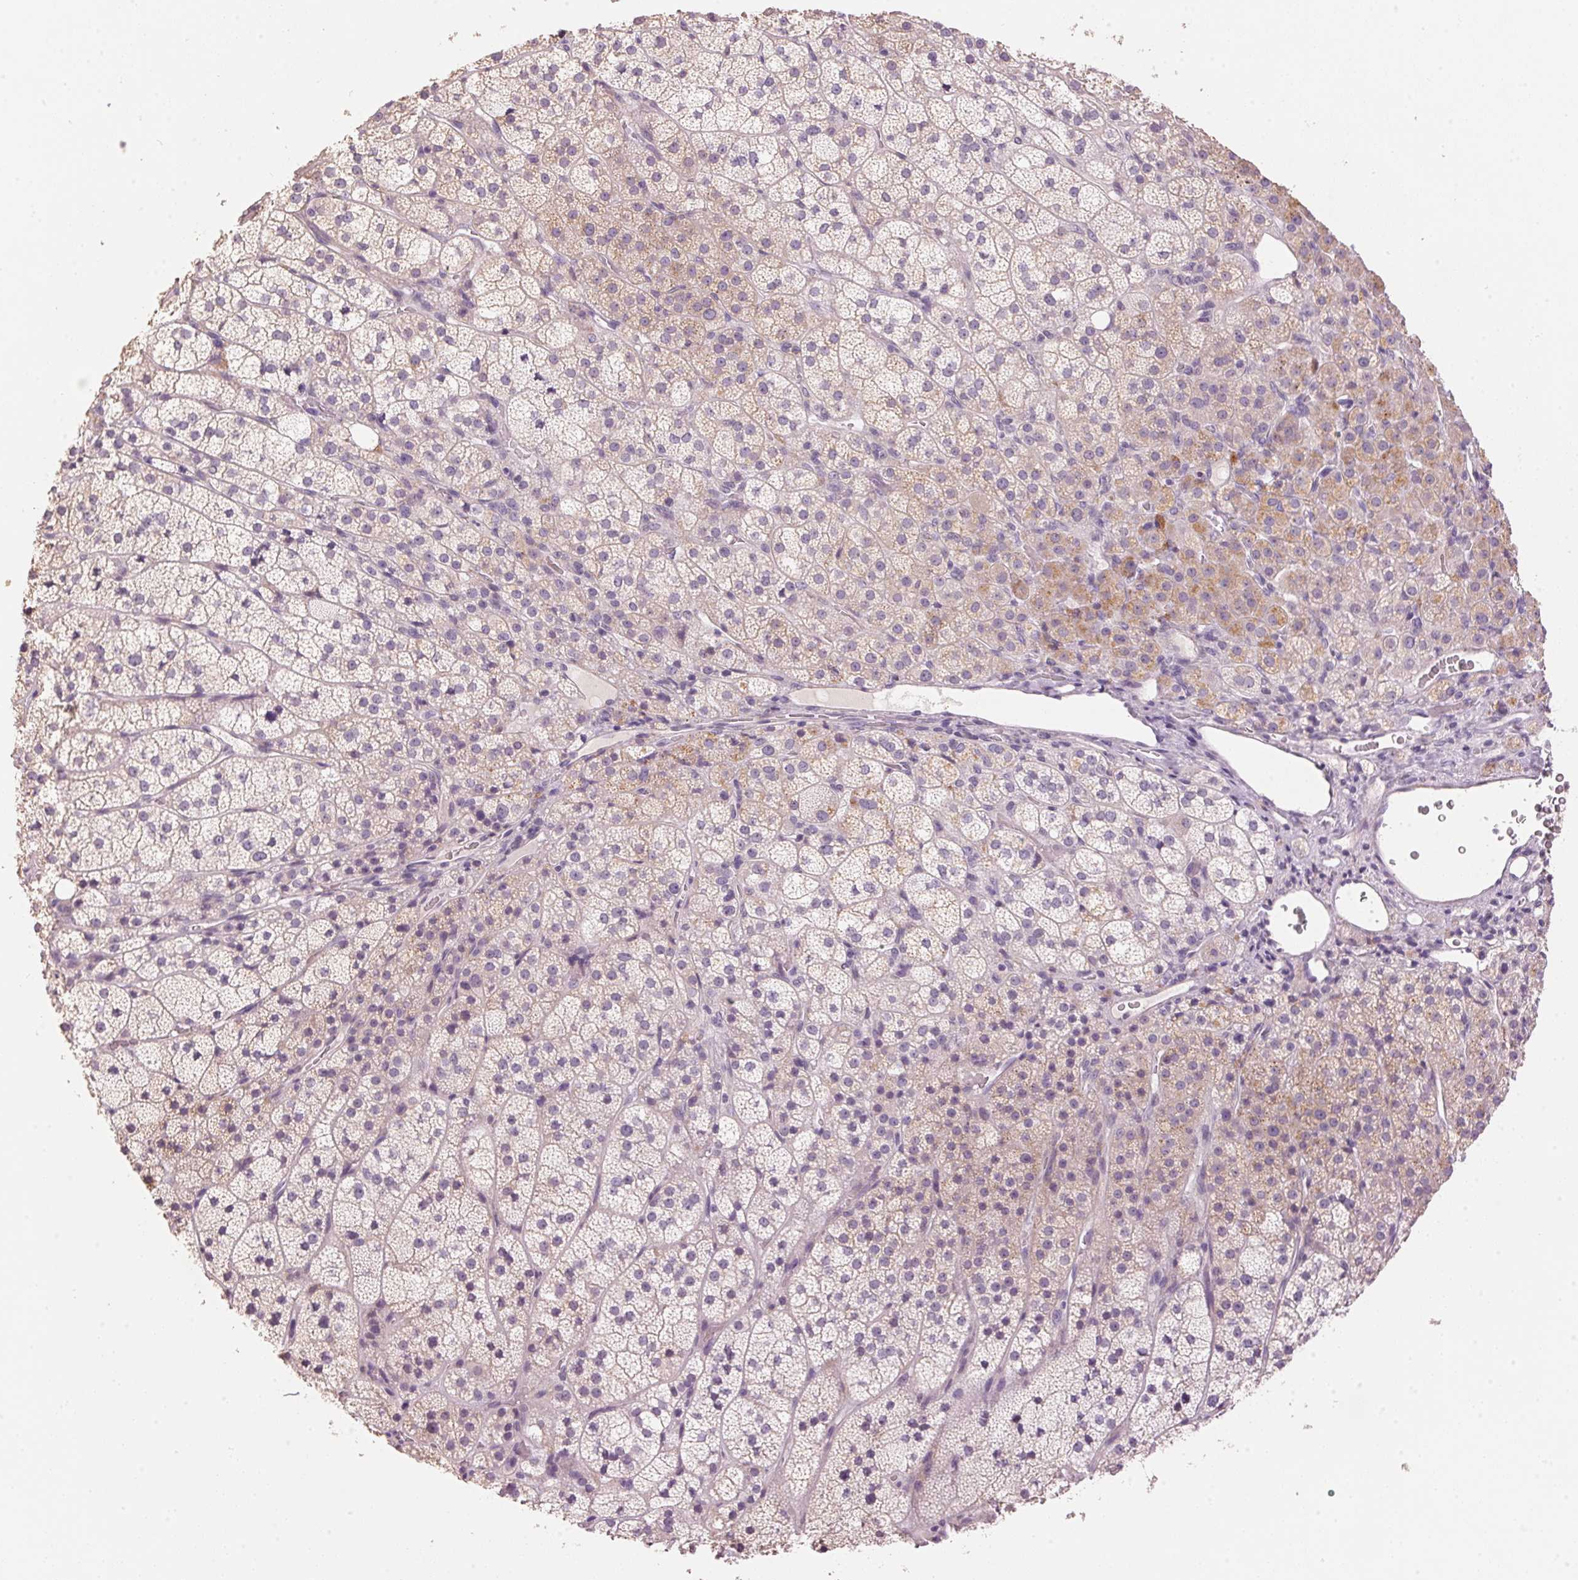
{"staining": {"intensity": "weak", "quantity": "25%-75%", "location": "cytoplasmic/membranous"}, "tissue": "adrenal gland", "cell_type": "Glandular cells", "image_type": "normal", "snomed": [{"axis": "morphology", "description": "Normal tissue, NOS"}, {"axis": "topography", "description": "Adrenal gland"}], "caption": "Normal adrenal gland demonstrates weak cytoplasmic/membranous positivity in approximately 25%-75% of glandular cells Using DAB (brown) and hematoxylin (blue) stains, captured at high magnification using brightfield microscopy..", "gene": "LYZL6", "patient": {"sex": "female", "age": 60}}